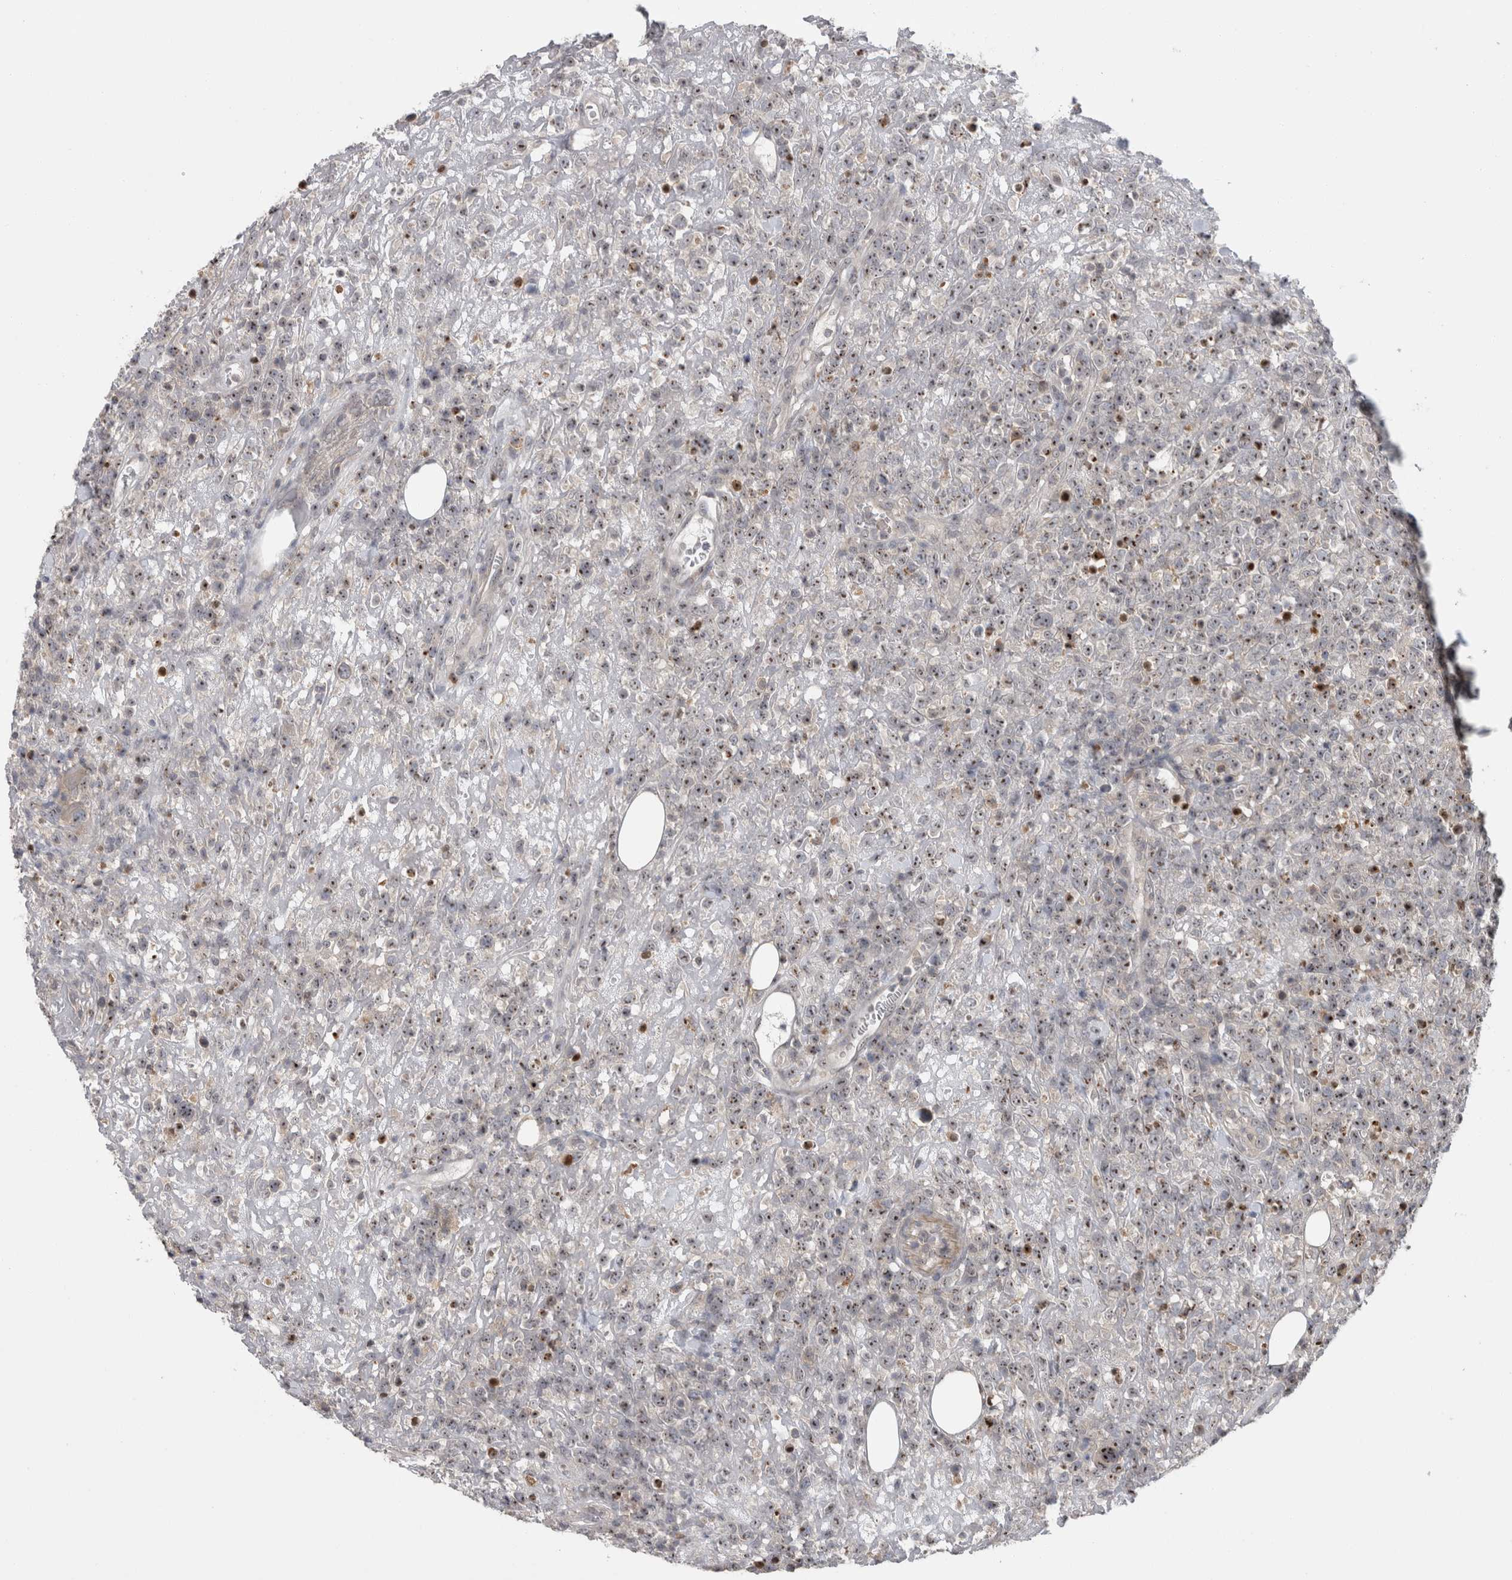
{"staining": {"intensity": "moderate", "quantity": ">75%", "location": "nuclear"}, "tissue": "lymphoma", "cell_type": "Tumor cells", "image_type": "cancer", "snomed": [{"axis": "morphology", "description": "Malignant lymphoma, non-Hodgkin's type, High grade"}, {"axis": "topography", "description": "Colon"}], "caption": "Immunohistochemical staining of high-grade malignant lymphoma, non-Hodgkin's type demonstrates medium levels of moderate nuclear positivity in approximately >75% of tumor cells.", "gene": "RBM28", "patient": {"sex": "female", "age": 53}}